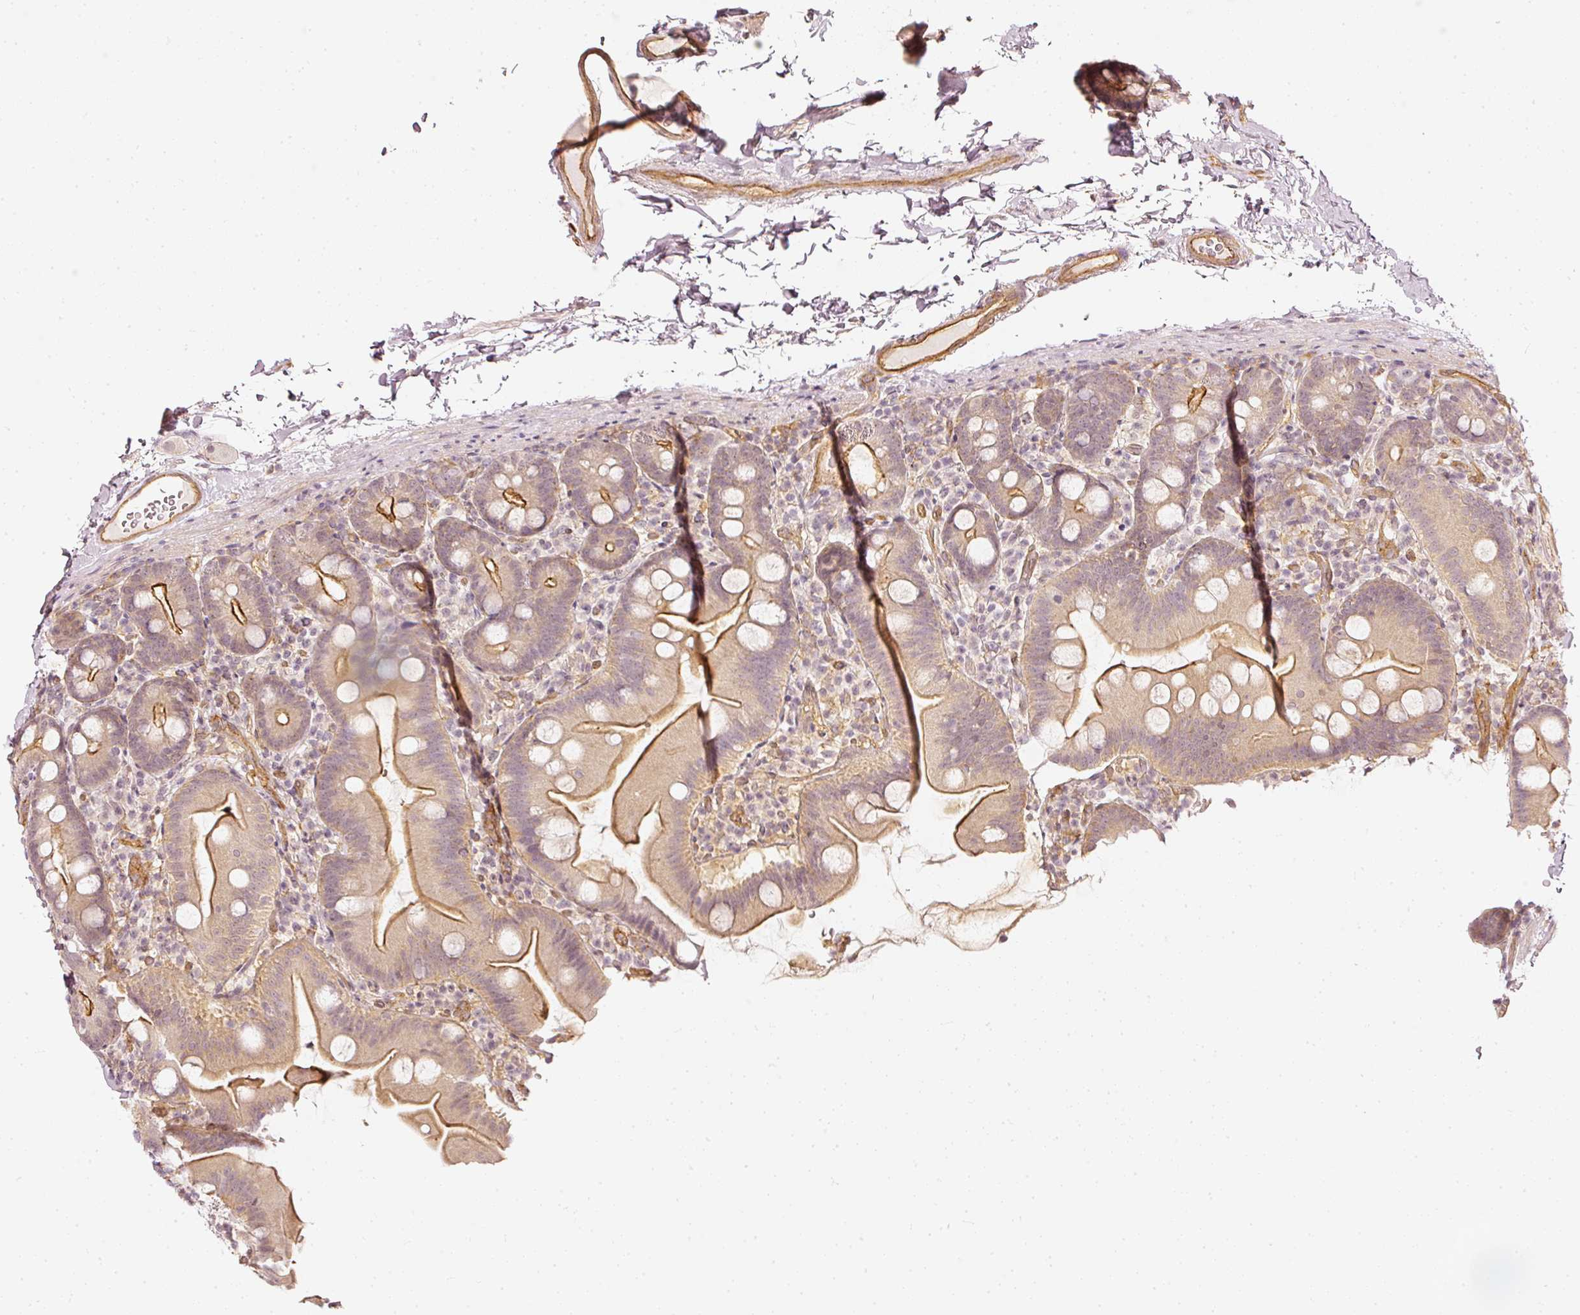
{"staining": {"intensity": "moderate", "quantity": "25%-75%", "location": "cytoplasmic/membranous"}, "tissue": "small intestine", "cell_type": "Glandular cells", "image_type": "normal", "snomed": [{"axis": "morphology", "description": "Normal tissue, NOS"}, {"axis": "topography", "description": "Small intestine"}], "caption": "IHC staining of benign small intestine, which demonstrates medium levels of moderate cytoplasmic/membranous staining in about 25%-75% of glandular cells indicating moderate cytoplasmic/membranous protein staining. The staining was performed using DAB (3,3'-diaminobenzidine) (brown) for protein detection and nuclei were counterstained in hematoxylin (blue).", "gene": "DRD2", "patient": {"sex": "female", "age": 68}}